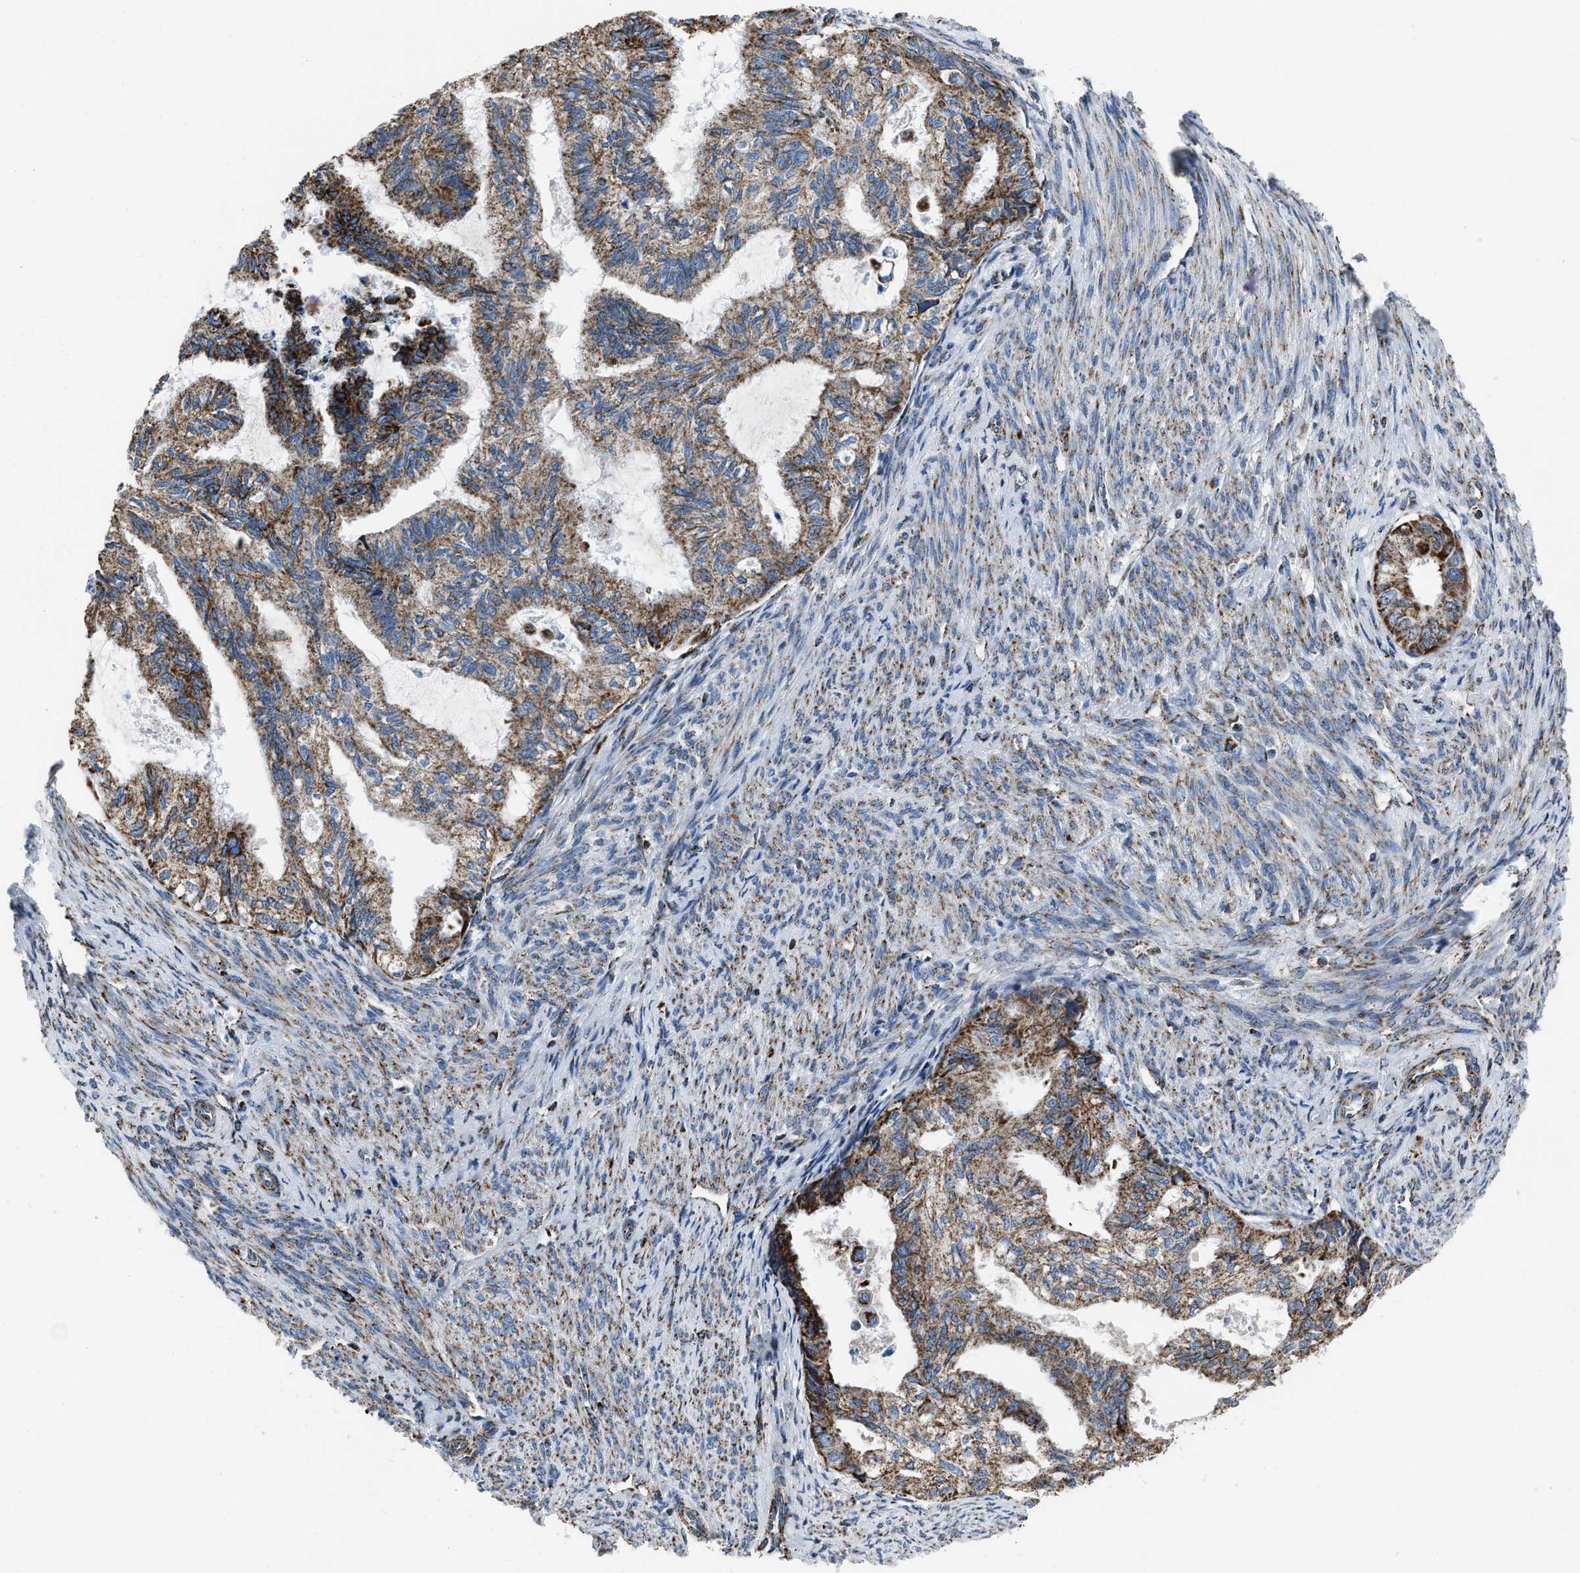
{"staining": {"intensity": "moderate", "quantity": ">75%", "location": "cytoplasmic/membranous"}, "tissue": "cervical cancer", "cell_type": "Tumor cells", "image_type": "cancer", "snomed": [{"axis": "morphology", "description": "Normal tissue, NOS"}, {"axis": "morphology", "description": "Adenocarcinoma, NOS"}, {"axis": "topography", "description": "Cervix"}, {"axis": "topography", "description": "Endometrium"}], "caption": "Protein staining of adenocarcinoma (cervical) tissue displays moderate cytoplasmic/membranous positivity in about >75% of tumor cells.", "gene": "NSD3", "patient": {"sex": "female", "age": 86}}